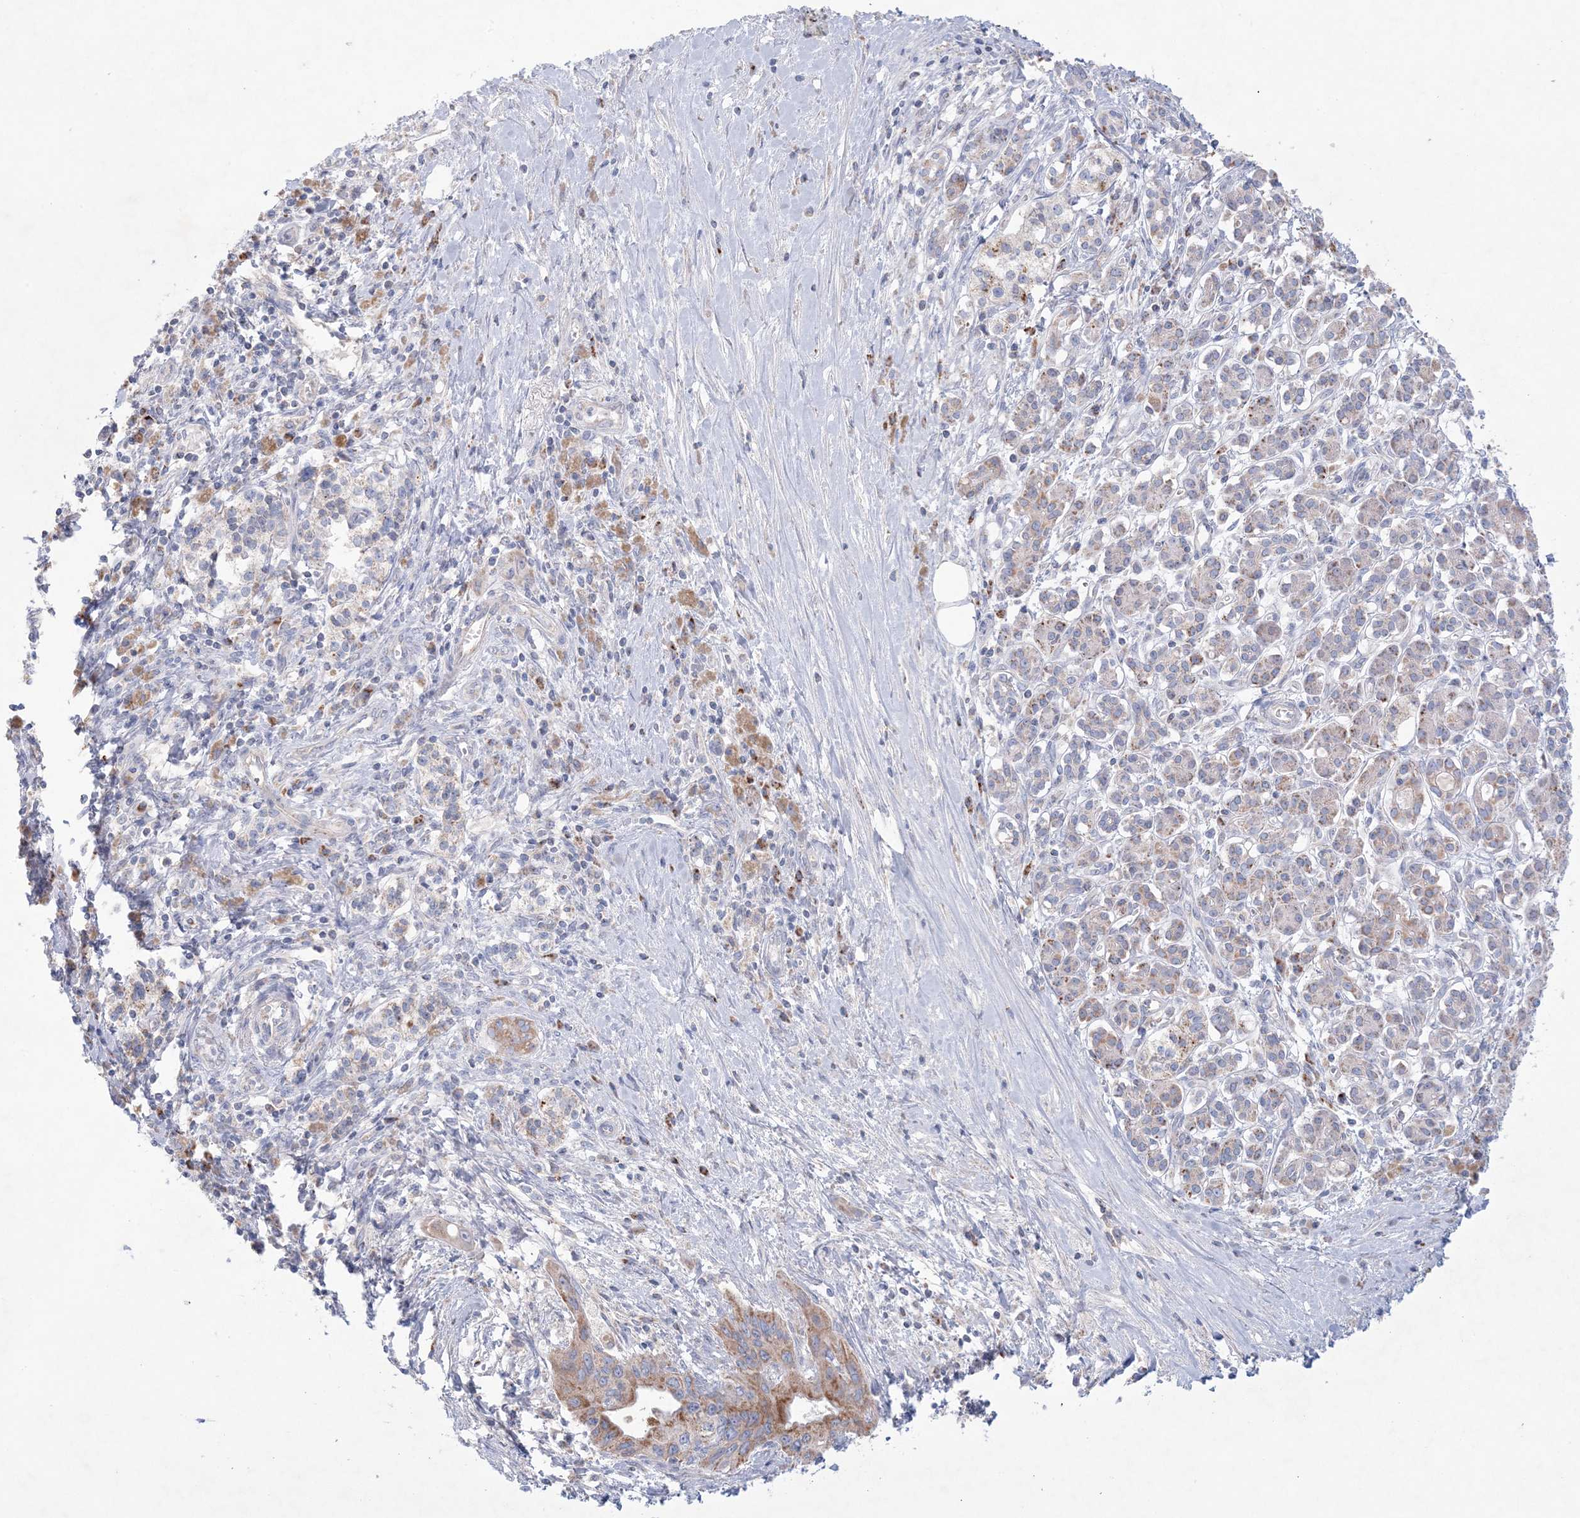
{"staining": {"intensity": "moderate", "quantity": ">75%", "location": "cytoplasmic/membranous"}, "tissue": "pancreatic cancer", "cell_type": "Tumor cells", "image_type": "cancer", "snomed": [{"axis": "morphology", "description": "Adenocarcinoma, NOS"}, {"axis": "topography", "description": "Pancreas"}], "caption": "High-power microscopy captured an immunohistochemistry histopathology image of pancreatic adenocarcinoma, revealing moderate cytoplasmic/membranous staining in approximately >75% of tumor cells.", "gene": "KCTD6", "patient": {"sex": "female", "age": 73}}